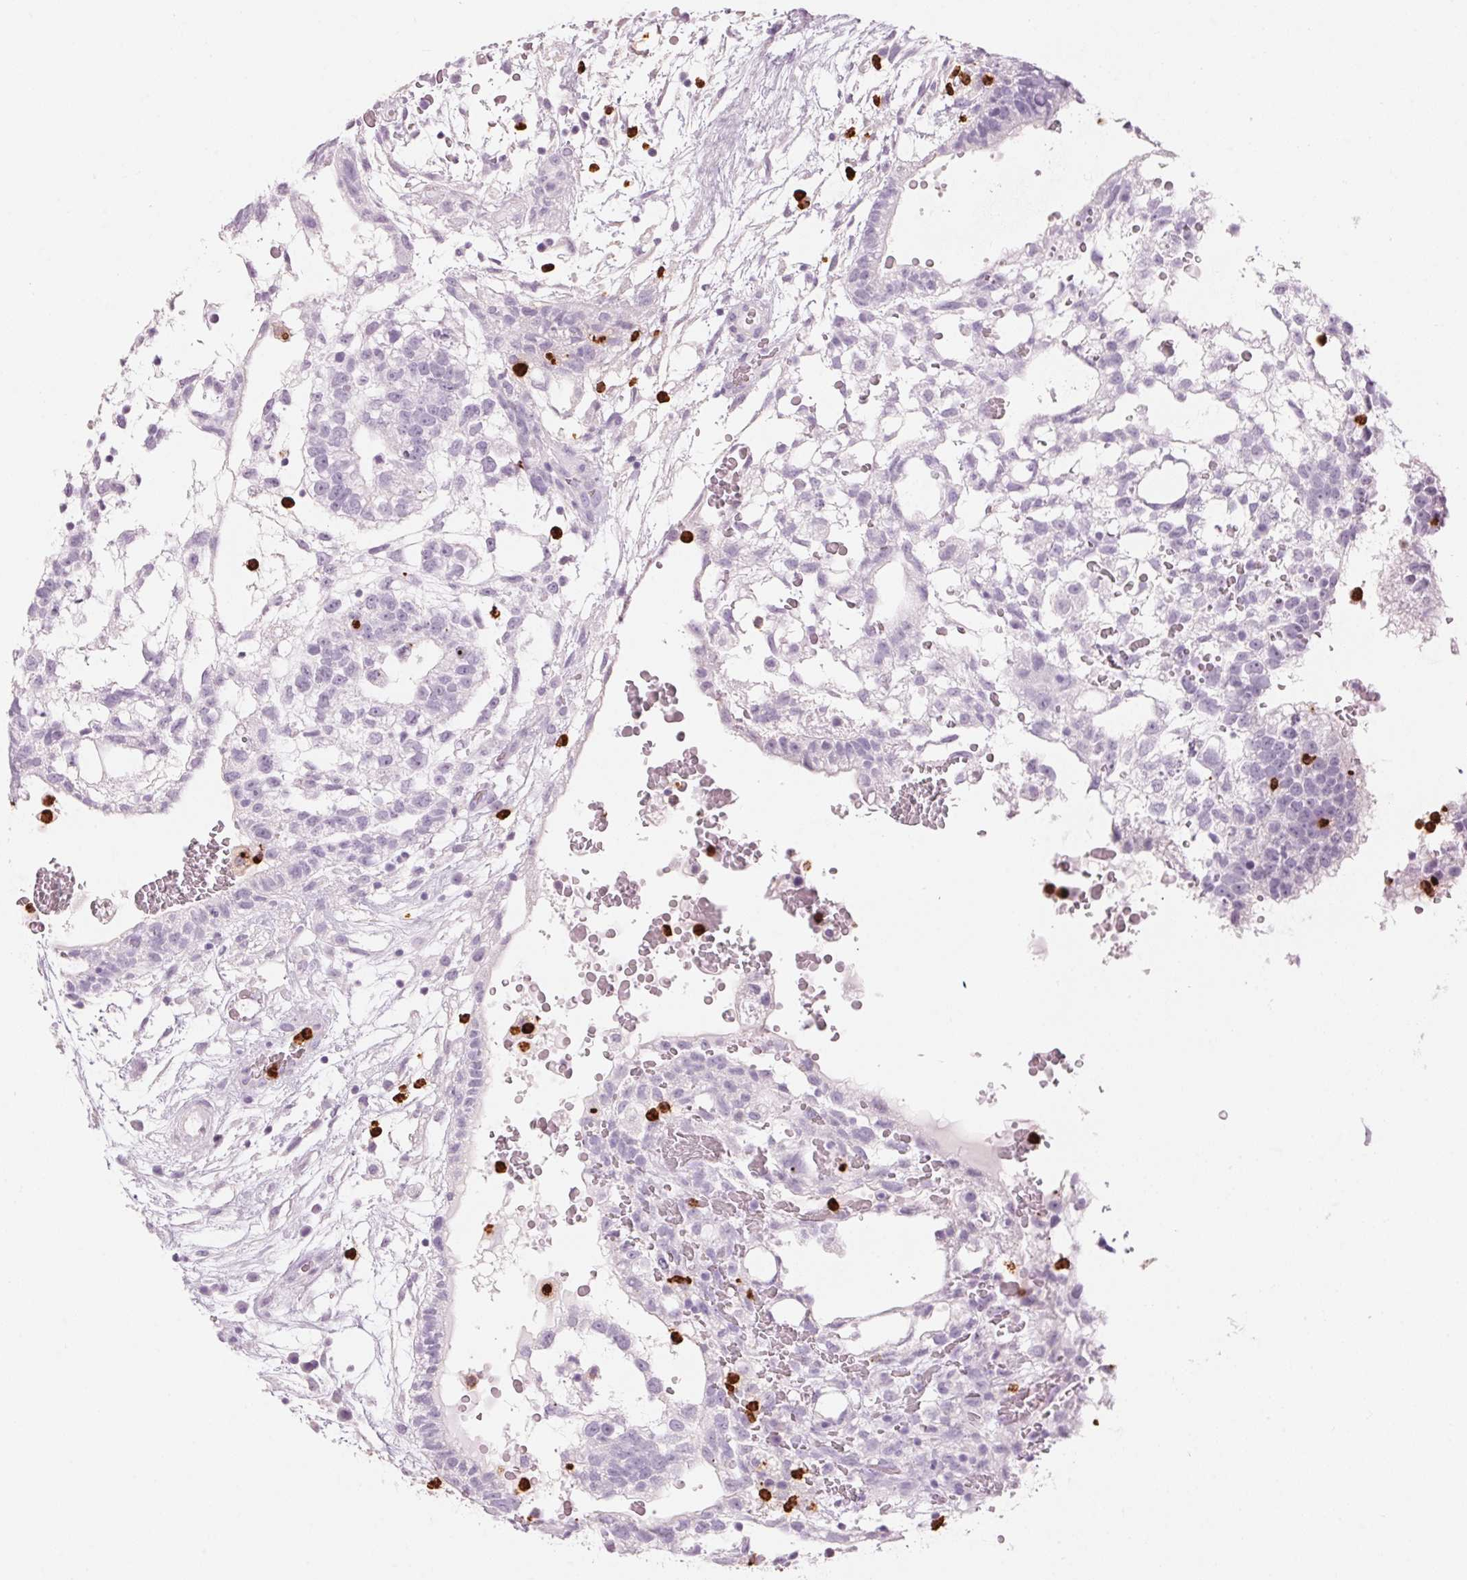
{"staining": {"intensity": "negative", "quantity": "none", "location": "none"}, "tissue": "testis cancer", "cell_type": "Tumor cells", "image_type": "cancer", "snomed": [{"axis": "morphology", "description": "Normal tissue, NOS"}, {"axis": "morphology", "description": "Carcinoma, Embryonal, NOS"}, {"axis": "topography", "description": "Testis"}], "caption": "A high-resolution image shows immunohistochemistry staining of testis embryonal carcinoma, which demonstrates no significant staining in tumor cells. (Stains: DAB (3,3'-diaminobenzidine) immunohistochemistry (IHC) with hematoxylin counter stain, Microscopy: brightfield microscopy at high magnification).", "gene": "KLK7", "patient": {"sex": "male", "age": 32}}